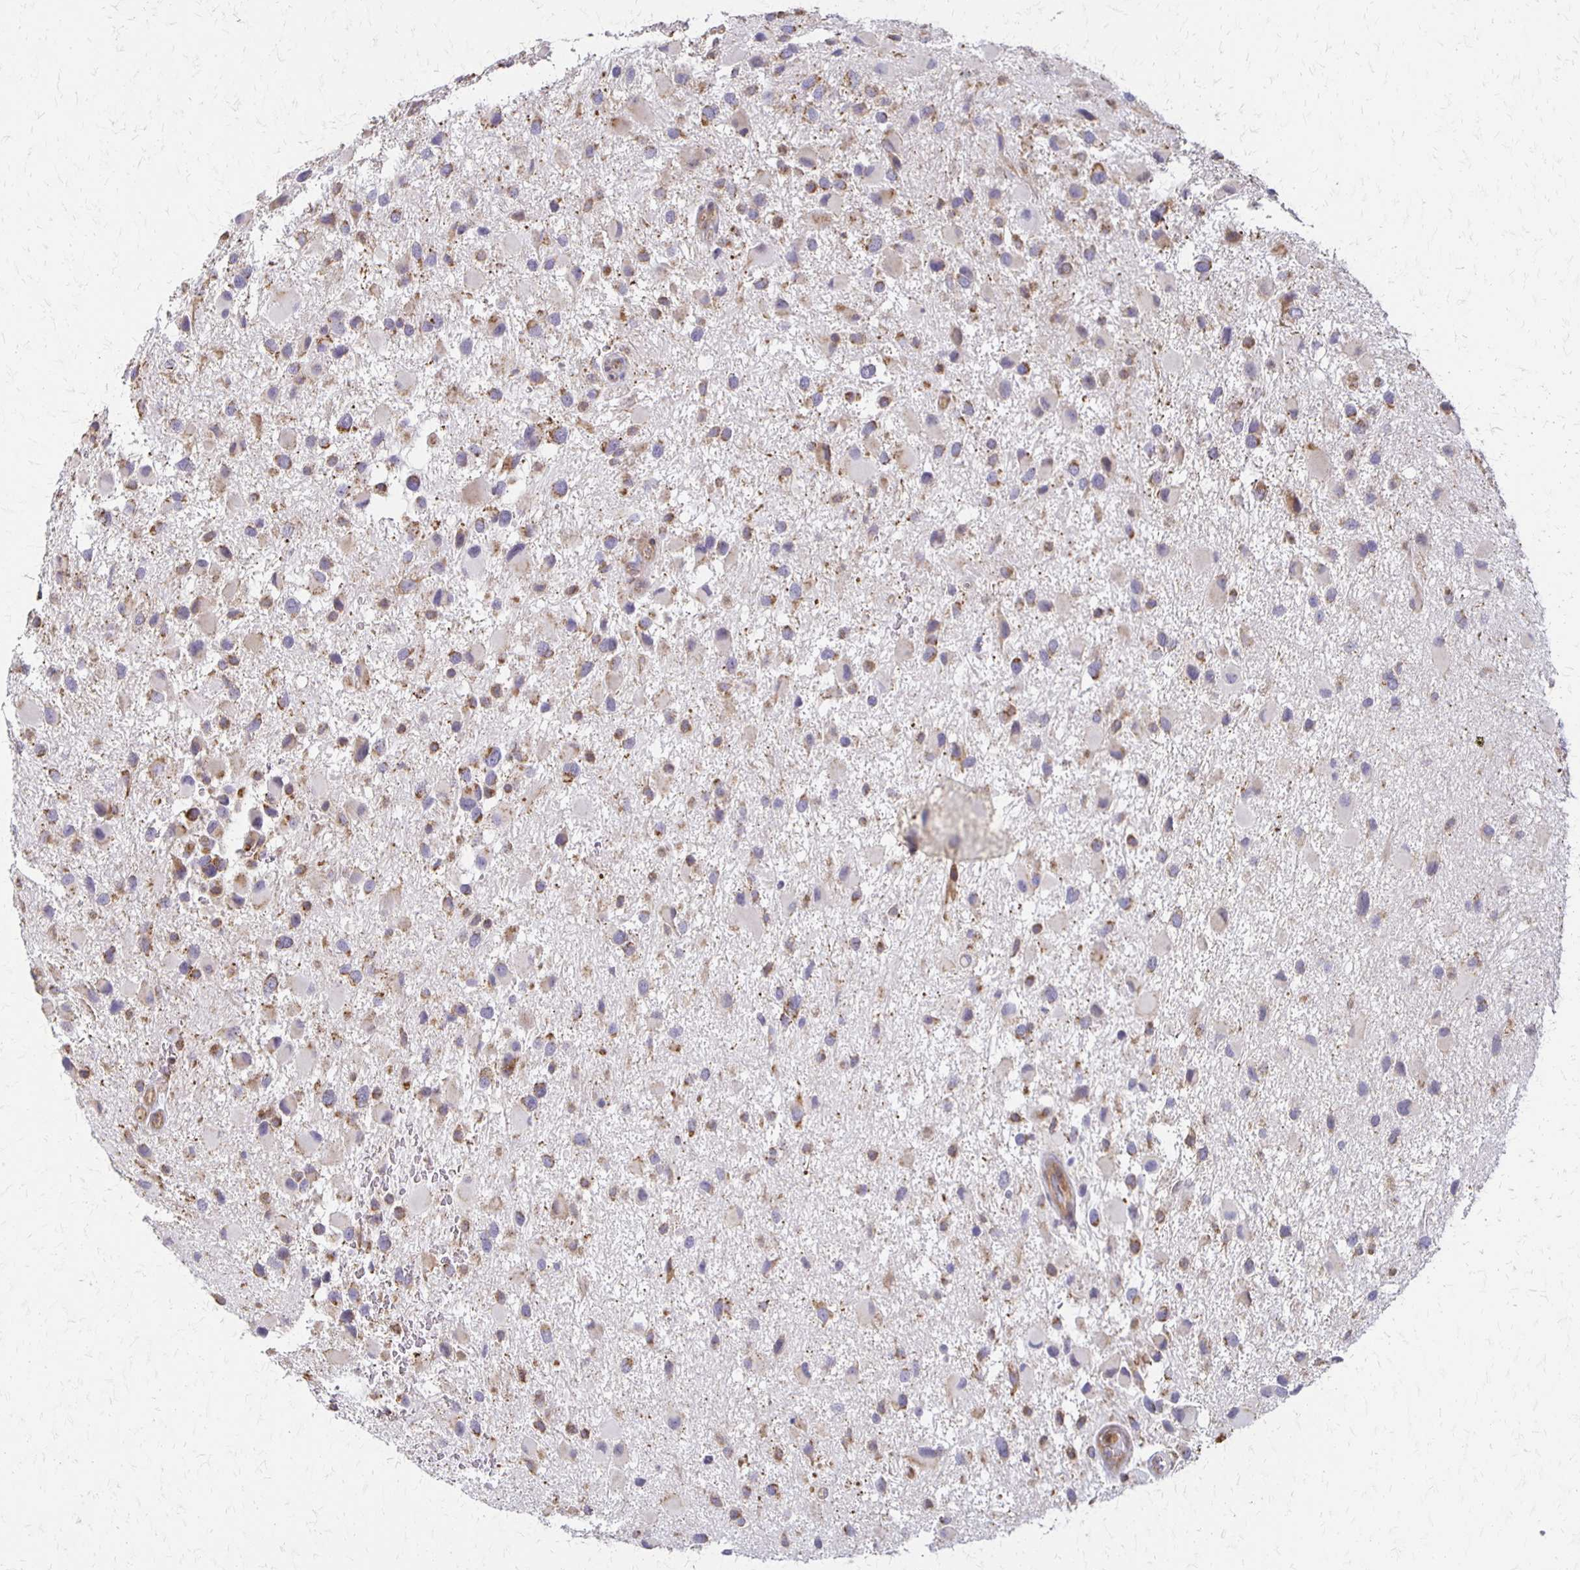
{"staining": {"intensity": "moderate", "quantity": "25%-75%", "location": "cytoplasmic/membranous"}, "tissue": "glioma", "cell_type": "Tumor cells", "image_type": "cancer", "snomed": [{"axis": "morphology", "description": "Glioma, malignant, High grade"}, {"axis": "topography", "description": "Brain"}], "caption": "This histopathology image shows glioma stained with IHC to label a protein in brown. The cytoplasmic/membranous of tumor cells show moderate positivity for the protein. Nuclei are counter-stained blue.", "gene": "EIF4EBP2", "patient": {"sex": "female", "age": 40}}